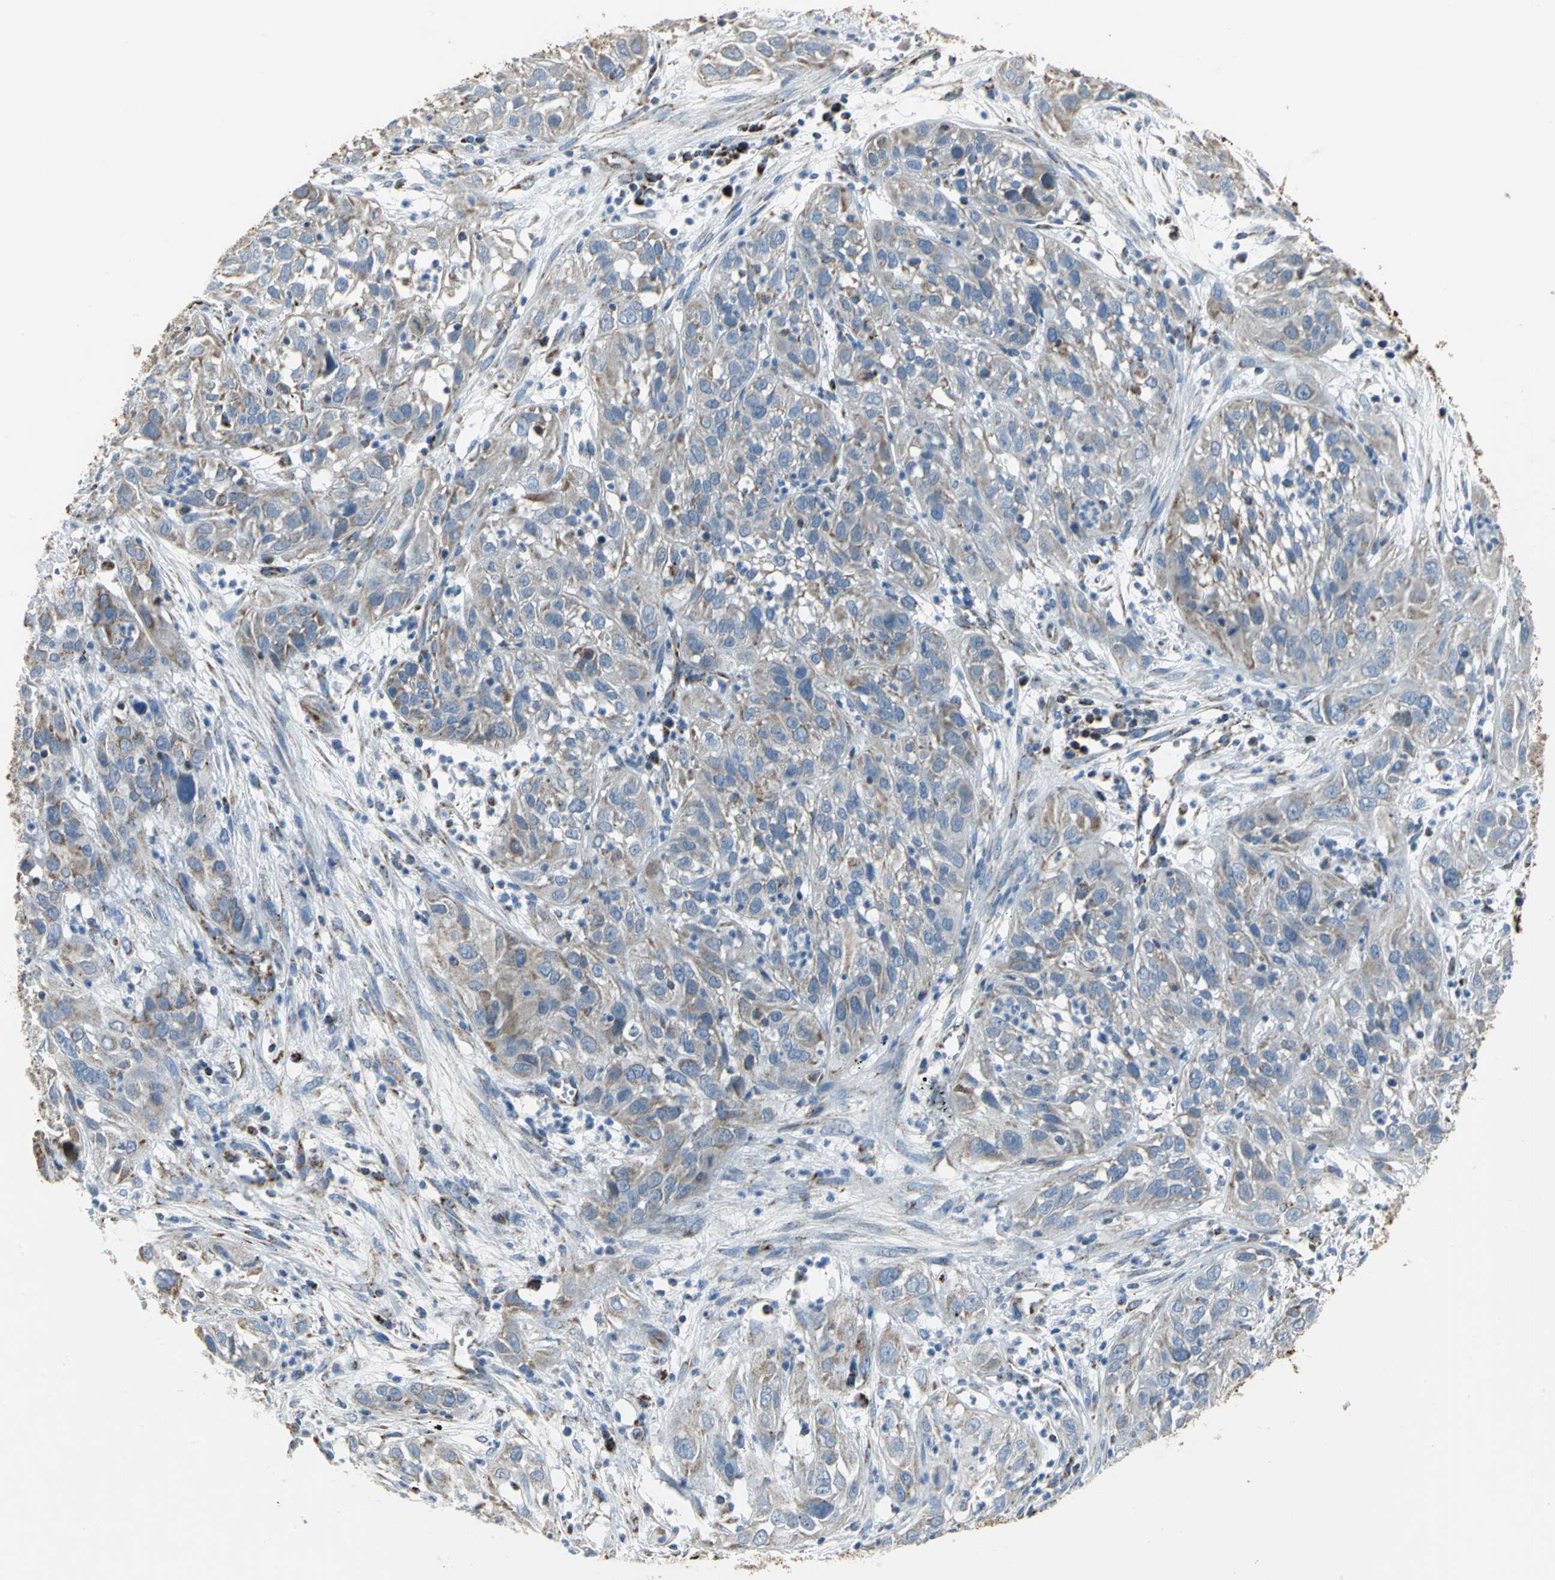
{"staining": {"intensity": "moderate", "quantity": "<25%", "location": "cytoplasmic/membranous"}, "tissue": "cervical cancer", "cell_type": "Tumor cells", "image_type": "cancer", "snomed": [{"axis": "morphology", "description": "Squamous cell carcinoma, NOS"}, {"axis": "topography", "description": "Cervix"}], "caption": "Immunohistochemistry (IHC) image of neoplastic tissue: human cervical squamous cell carcinoma stained using immunohistochemistry (IHC) shows low levels of moderate protein expression localized specifically in the cytoplasmic/membranous of tumor cells, appearing as a cytoplasmic/membranous brown color.", "gene": "NTRK1", "patient": {"sex": "female", "age": 32}}